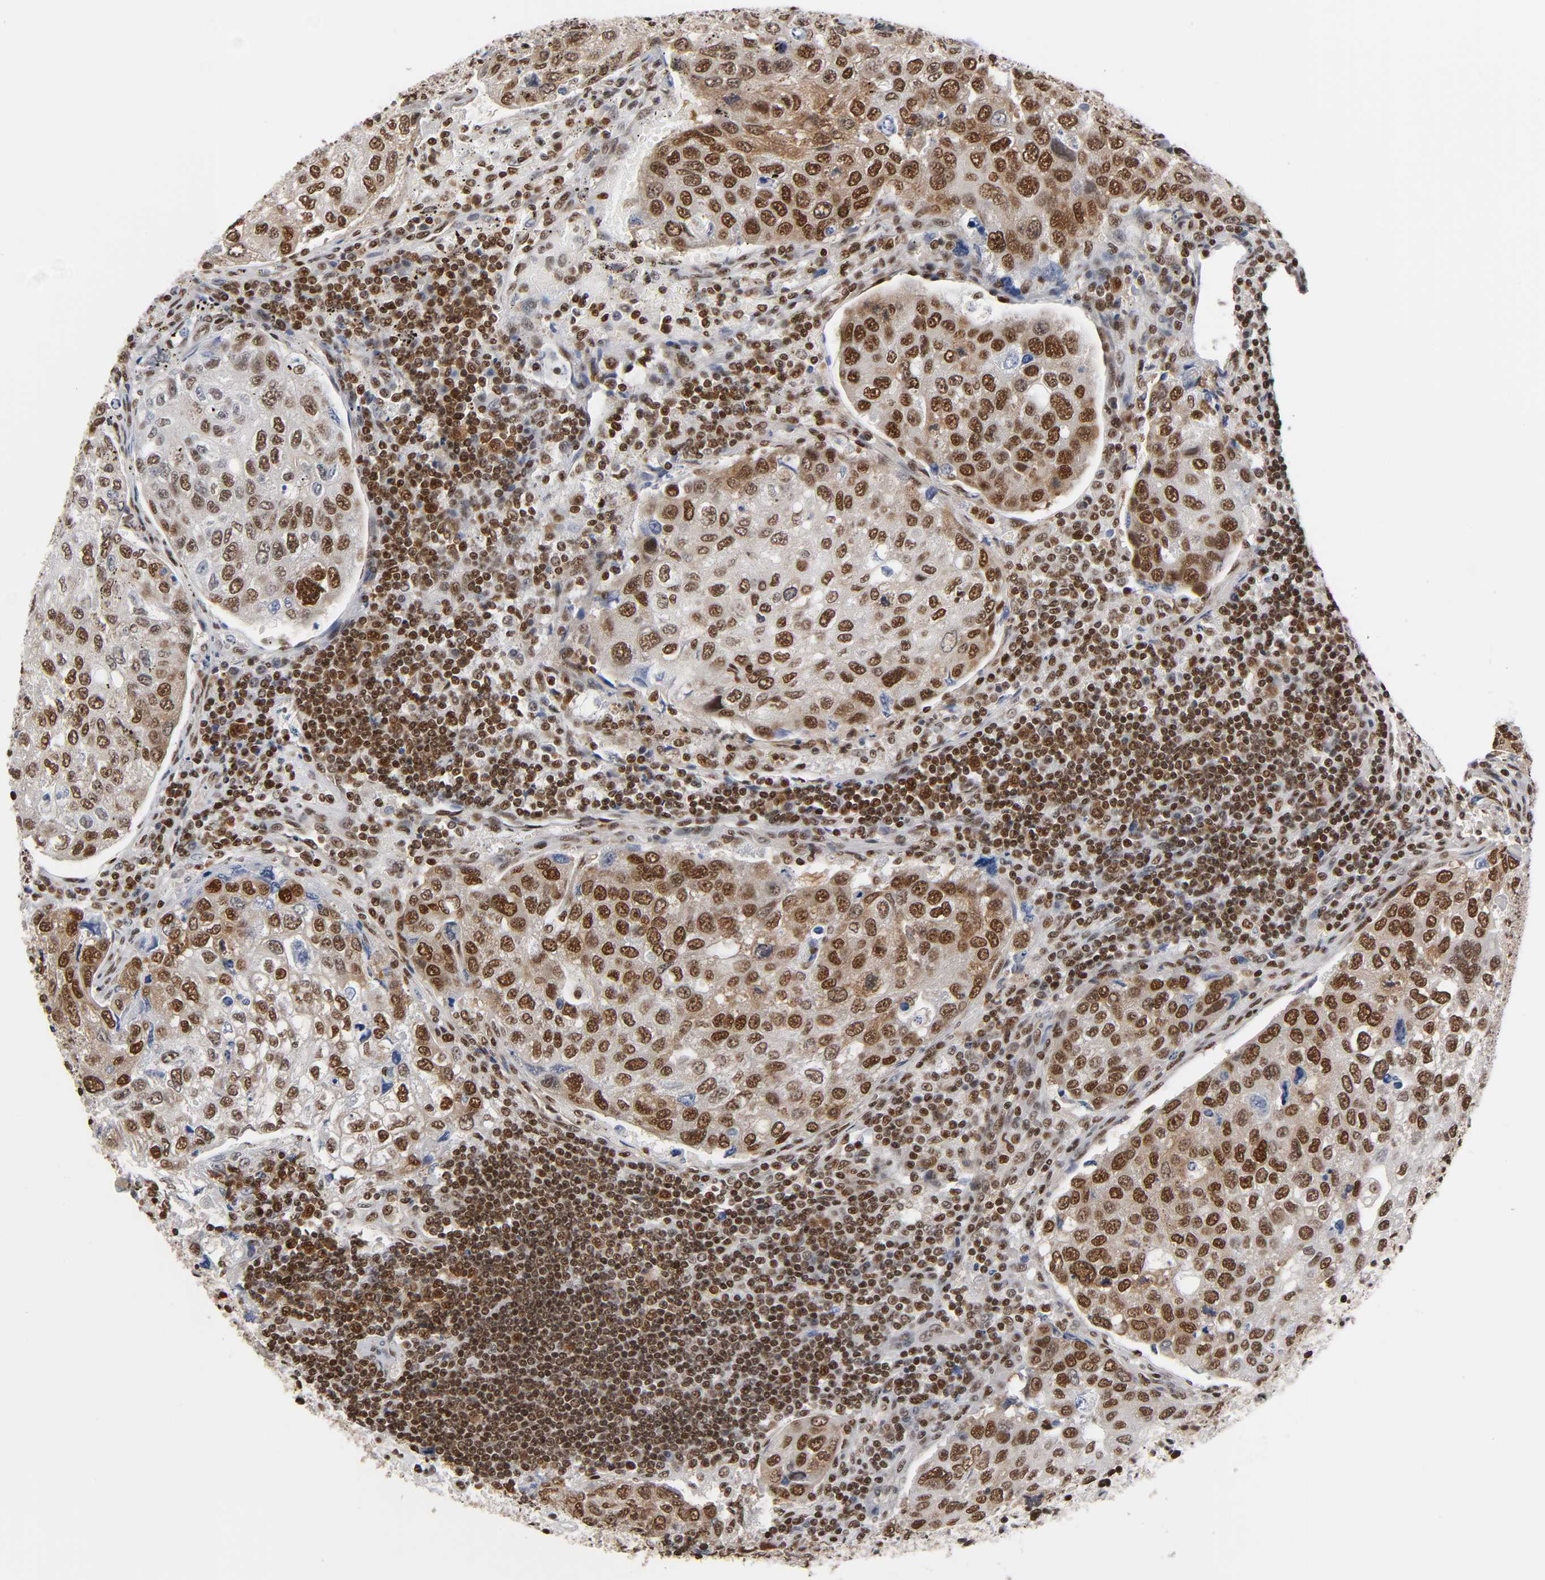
{"staining": {"intensity": "strong", "quantity": ">75%", "location": "nuclear"}, "tissue": "urothelial cancer", "cell_type": "Tumor cells", "image_type": "cancer", "snomed": [{"axis": "morphology", "description": "Urothelial carcinoma, High grade"}, {"axis": "topography", "description": "Lymph node"}, {"axis": "topography", "description": "Urinary bladder"}], "caption": "DAB (3,3'-diaminobenzidine) immunohistochemical staining of urothelial carcinoma (high-grade) displays strong nuclear protein expression in about >75% of tumor cells.", "gene": "ILKAP", "patient": {"sex": "male", "age": 51}}